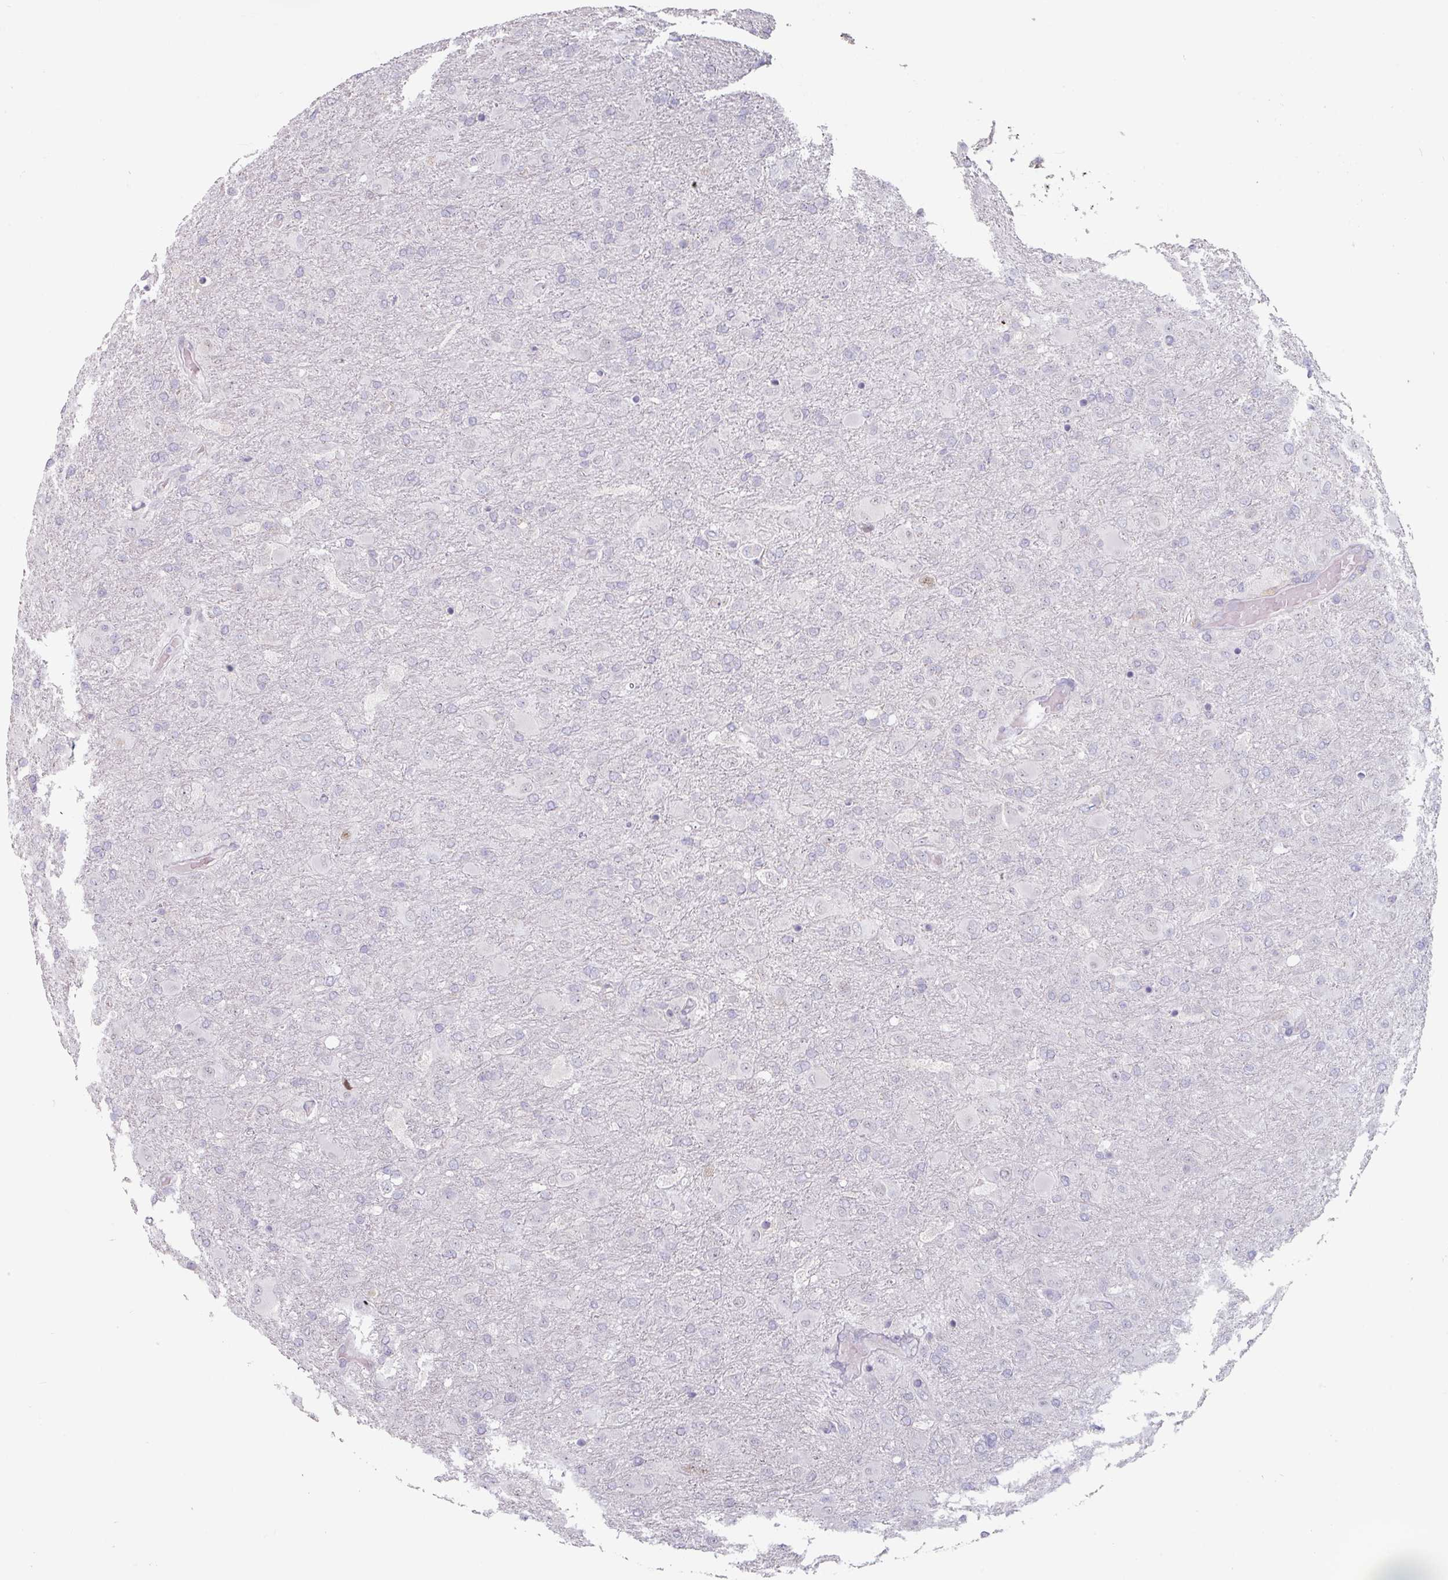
{"staining": {"intensity": "negative", "quantity": "none", "location": "none"}, "tissue": "glioma", "cell_type": "Tumor cells", "image_type": "cancer", "snomed": [{"axis": "morphology", "description": "Glioma, malignant, Low grade"}, {"axis": "topography", "description": "Brain"}], "caption": "The histopathology image shows no significant expression in tumor cells of glioma.", "gene": "ZBTB6", "patient": {"sex": "male", "age": 65}}